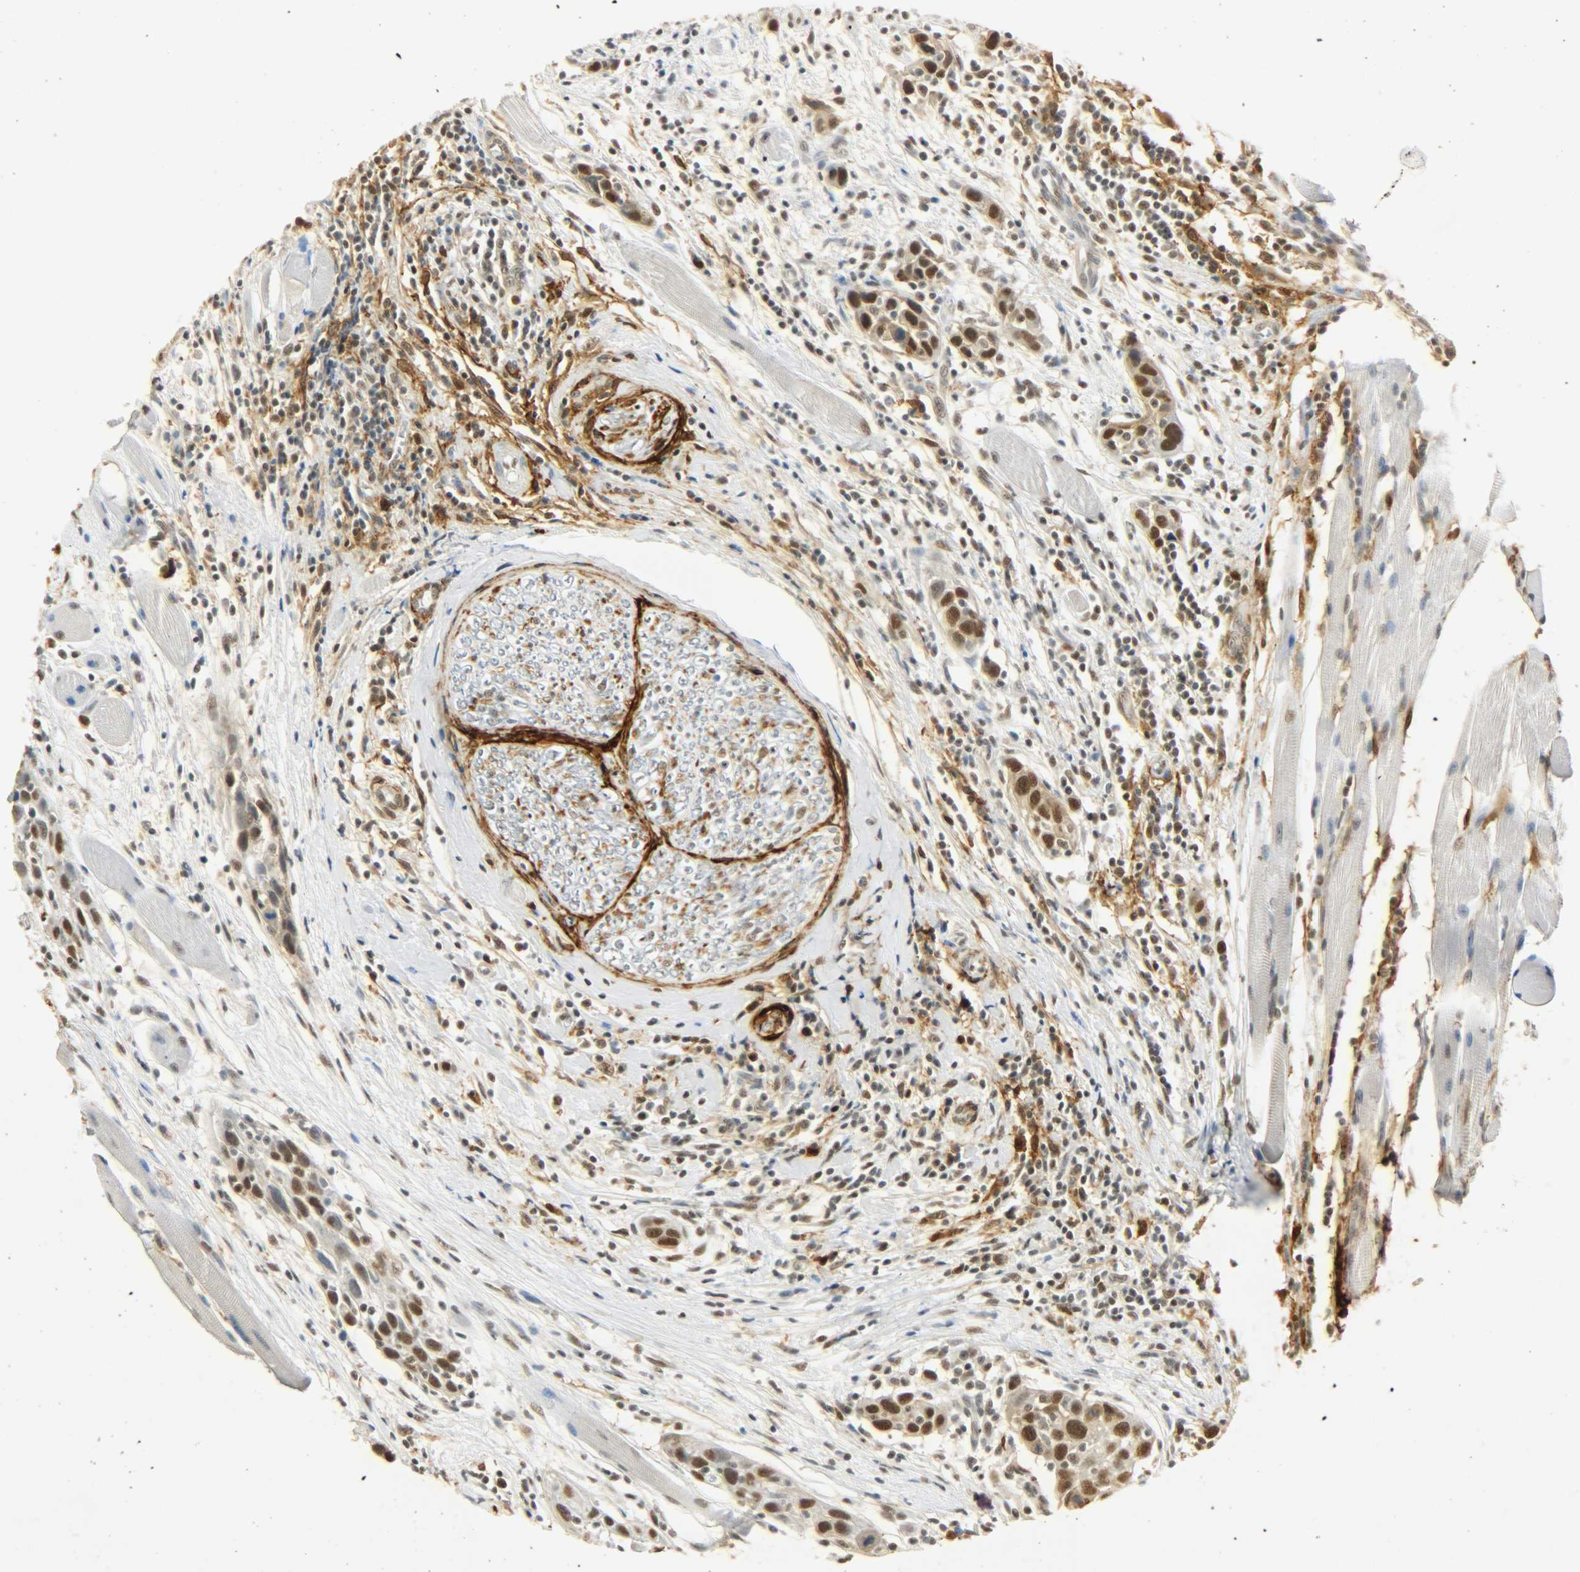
{"staining": {"intensity": "strong", "quantity": ">75%", "location": "nuclear"}, "tissue": "head and neck cancer", "cell_type": "Tumor cells", "image_type": "cancer", "snomed": [{"axis": "morphology", "description": "Normal tissue, NOS"}, {"axis": "morphology", "description": "Squamous cell carcinoma, NOS"}, {"axis": "topography", "description": "Oral tissue"}, {"axis": "topography", "description": "Head-Neck"}], "caption": "This is an image of immunohistochemistry (IHC) staining of head and neck squamous cell carcinoma, which shows strong expression in the nuclear of tumor cells.", "gene": "NGFR", "patient": {"sex": "female", "age": 50}}